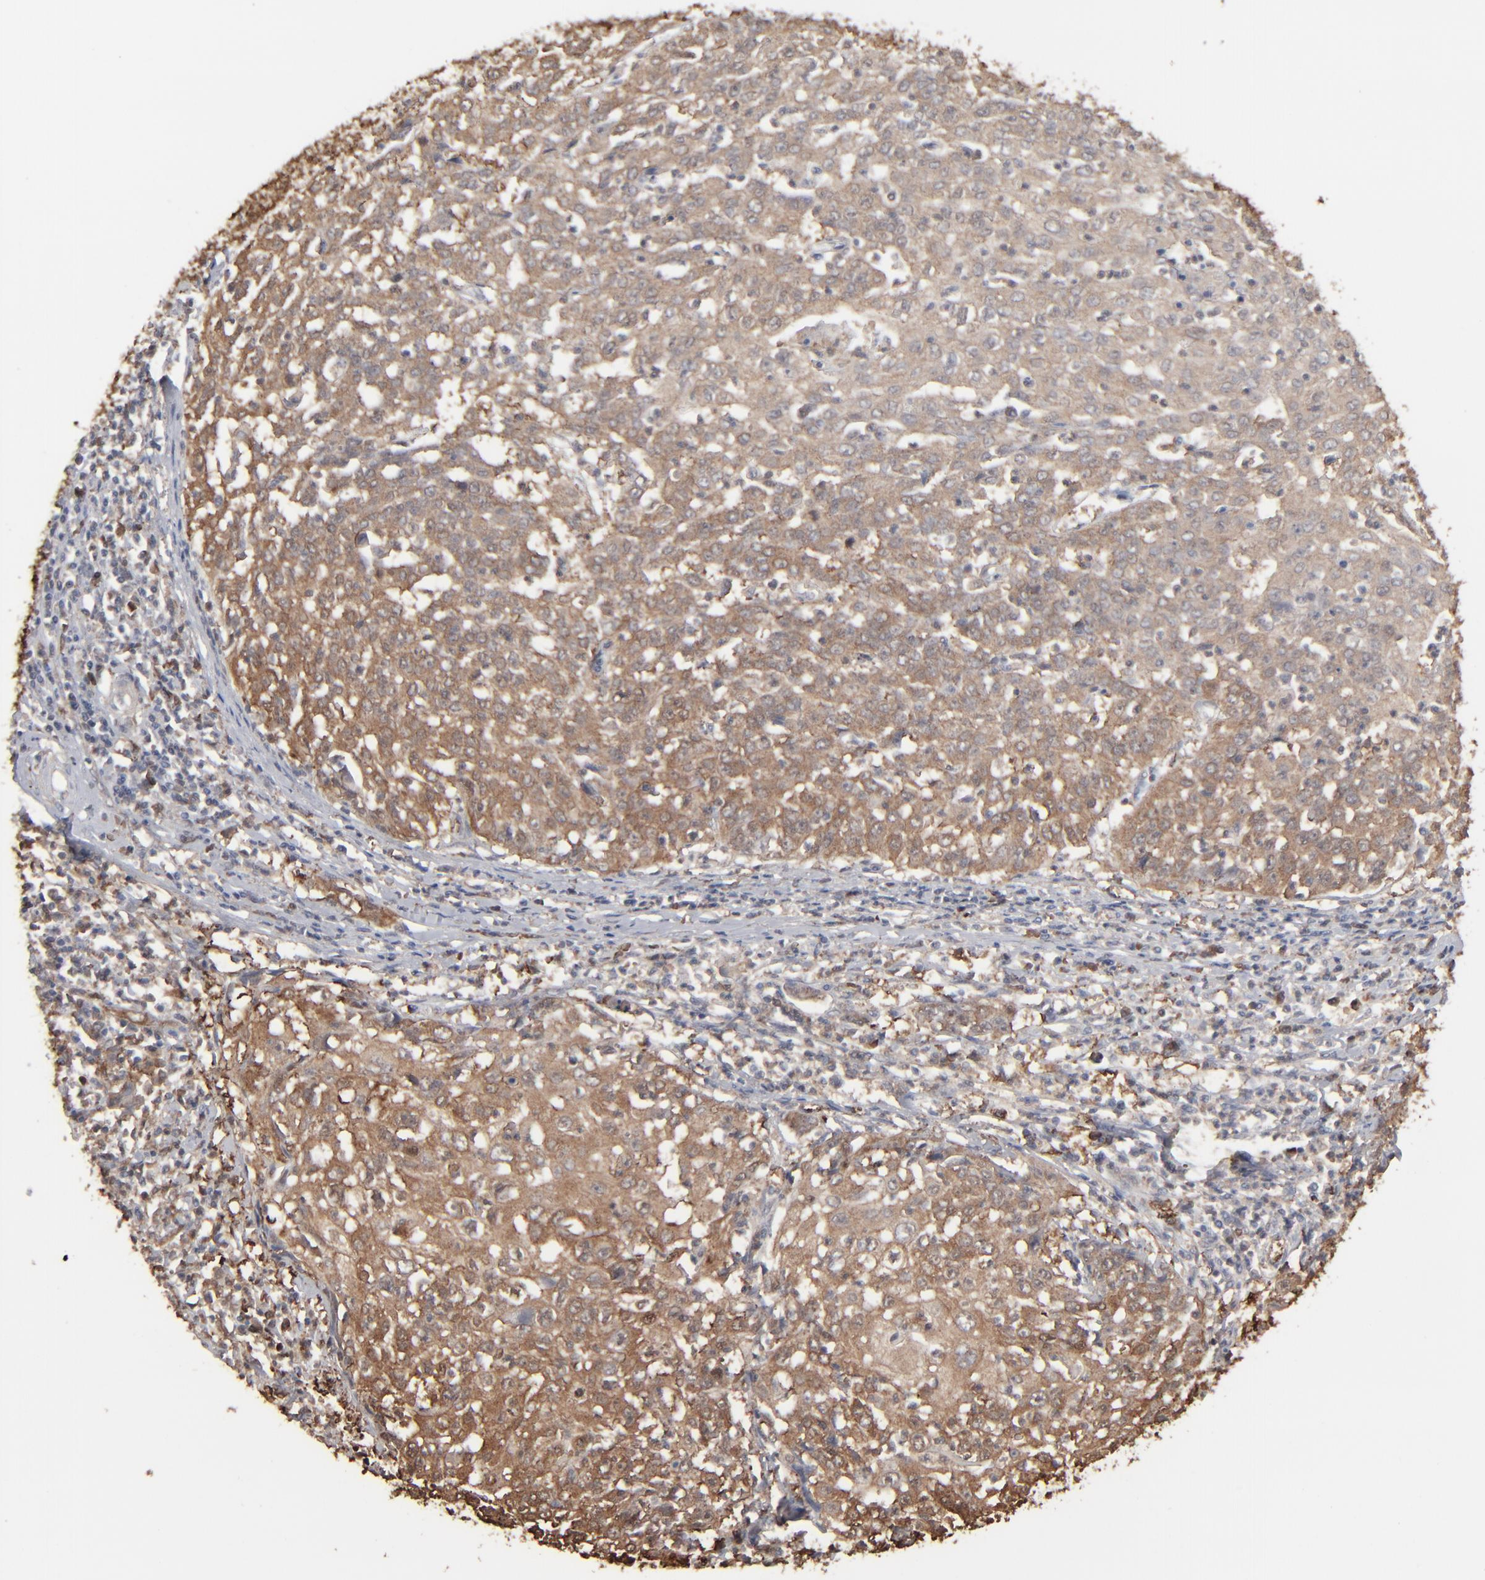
{"staining": {"intensity": "moderate", "quantity": ">75%", "location": "cytoplasmic/membranous"}, "tissue": "cervical cancer", "cell_type": "Tumor cells", "image_type": "cancer", "snomed": [{"axis": "morphology", "description": "Squamous cell carcinoma, NOS"}, {"axis": "topography", "description": "Cervix"}], "caption": "This is an image of IHC staining of cervical cancer (squamous cell carcinoma), which shows moderate staining in the cytoplasmic/membranous of tumor cells.", "gene": "NME1-NME2", "patient": {"sex": "female", "age": 39}}